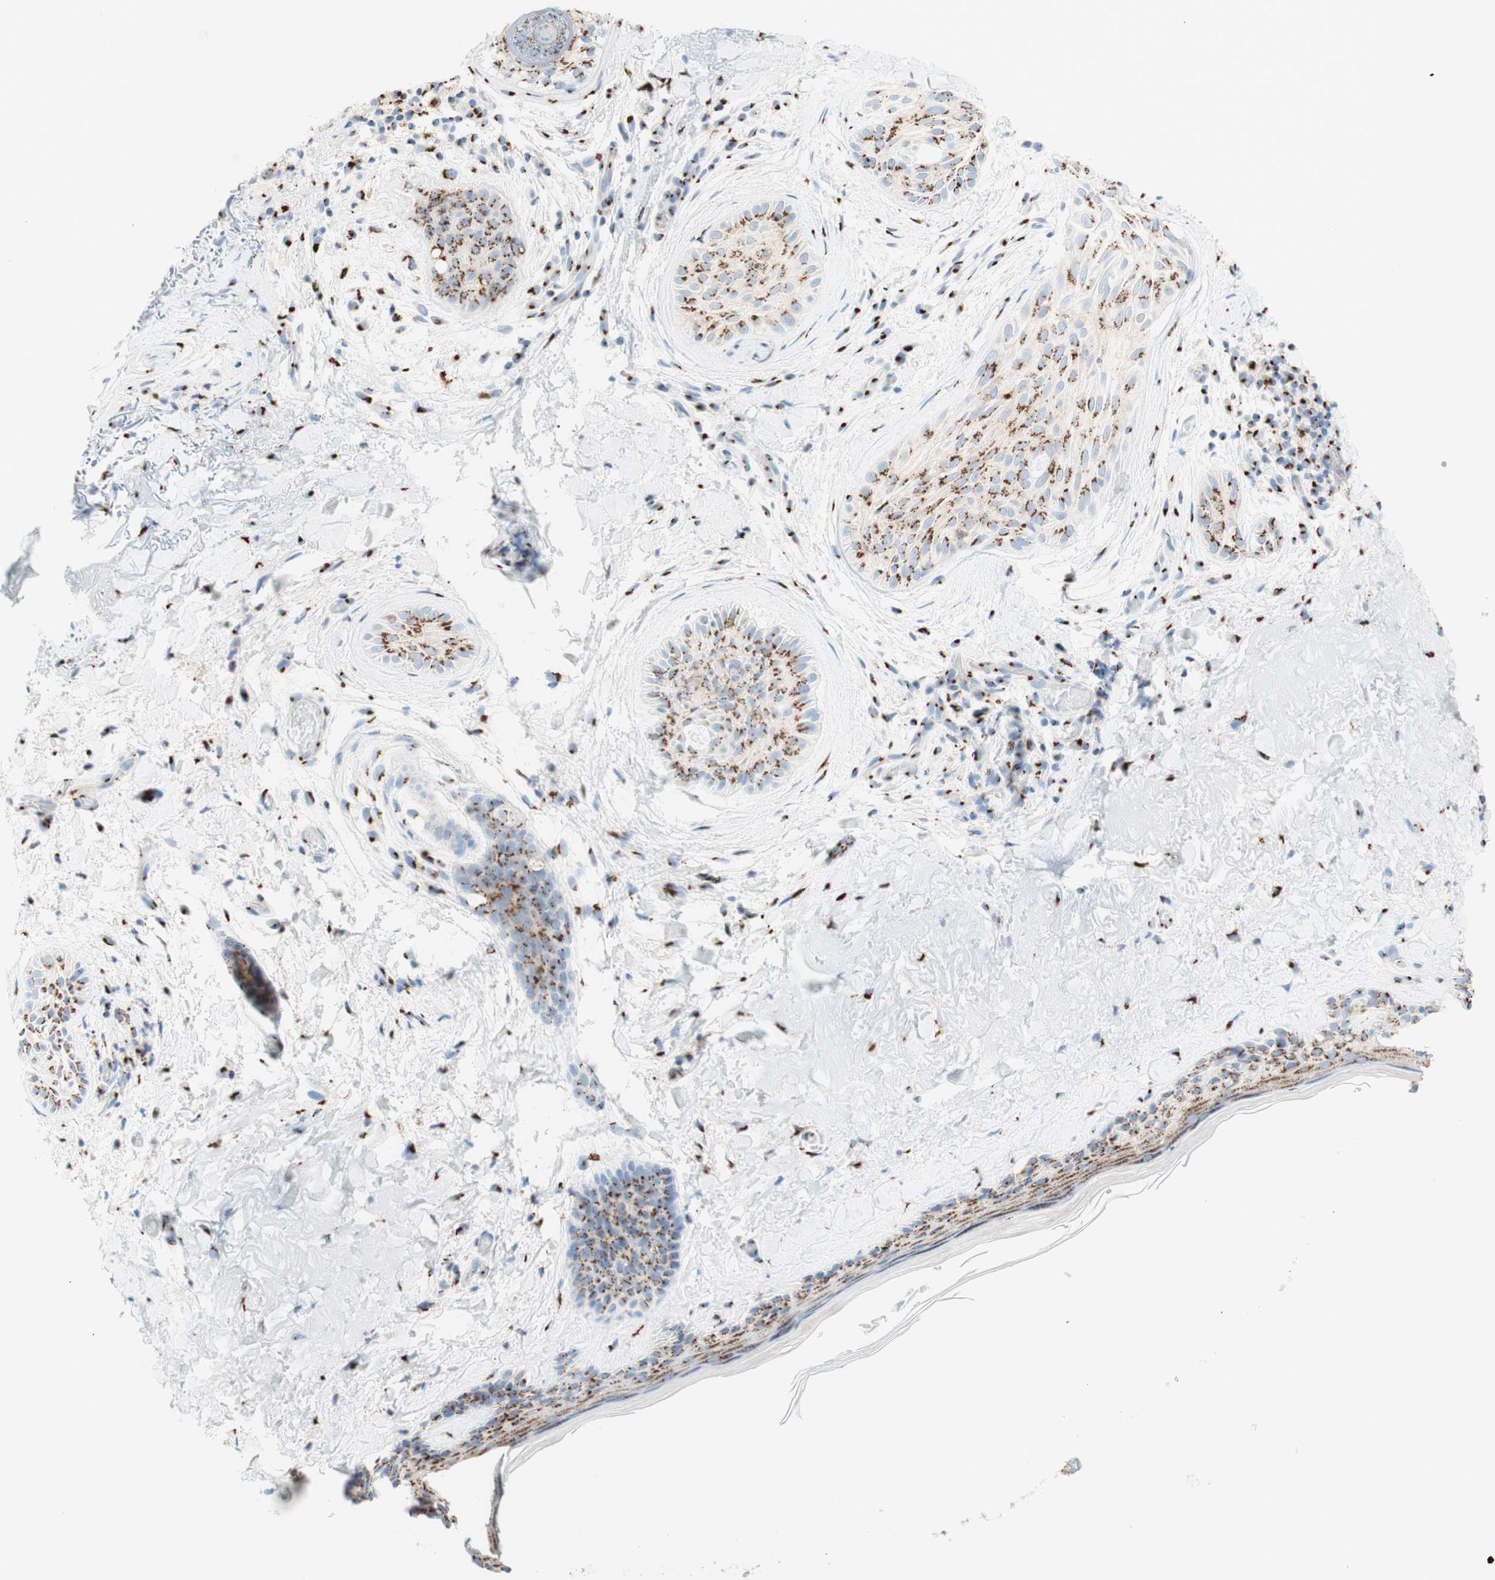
{"staining": {"intensity": "strong", "quantity": ">75%", "location": "cytoplasmic/membranous"}, "tissue": "skin cancer", "cell_type": "Tumor cells", "image_type": "cancer", "snomed": [{"axis": "morphology", "description": "Normal tissue, NOS"}, {"axis": "morphology", "description": "Basal cell carcinoma"}, {"axis": "topography", "description": "Skin"}], "caption": "Protein staining reveals strong cytoplasmic/membranous expression in approximately >75% of tumor cells in skin cancer (basal cell carcinoma). The staining was performed using DAB to visualize the protein expression in brown, while the nuclei were stained in blue with hematoxylin (Magnification: 20x).", "gene": "GOLGB1", "patient": {"sex": "female", "age": 71}}